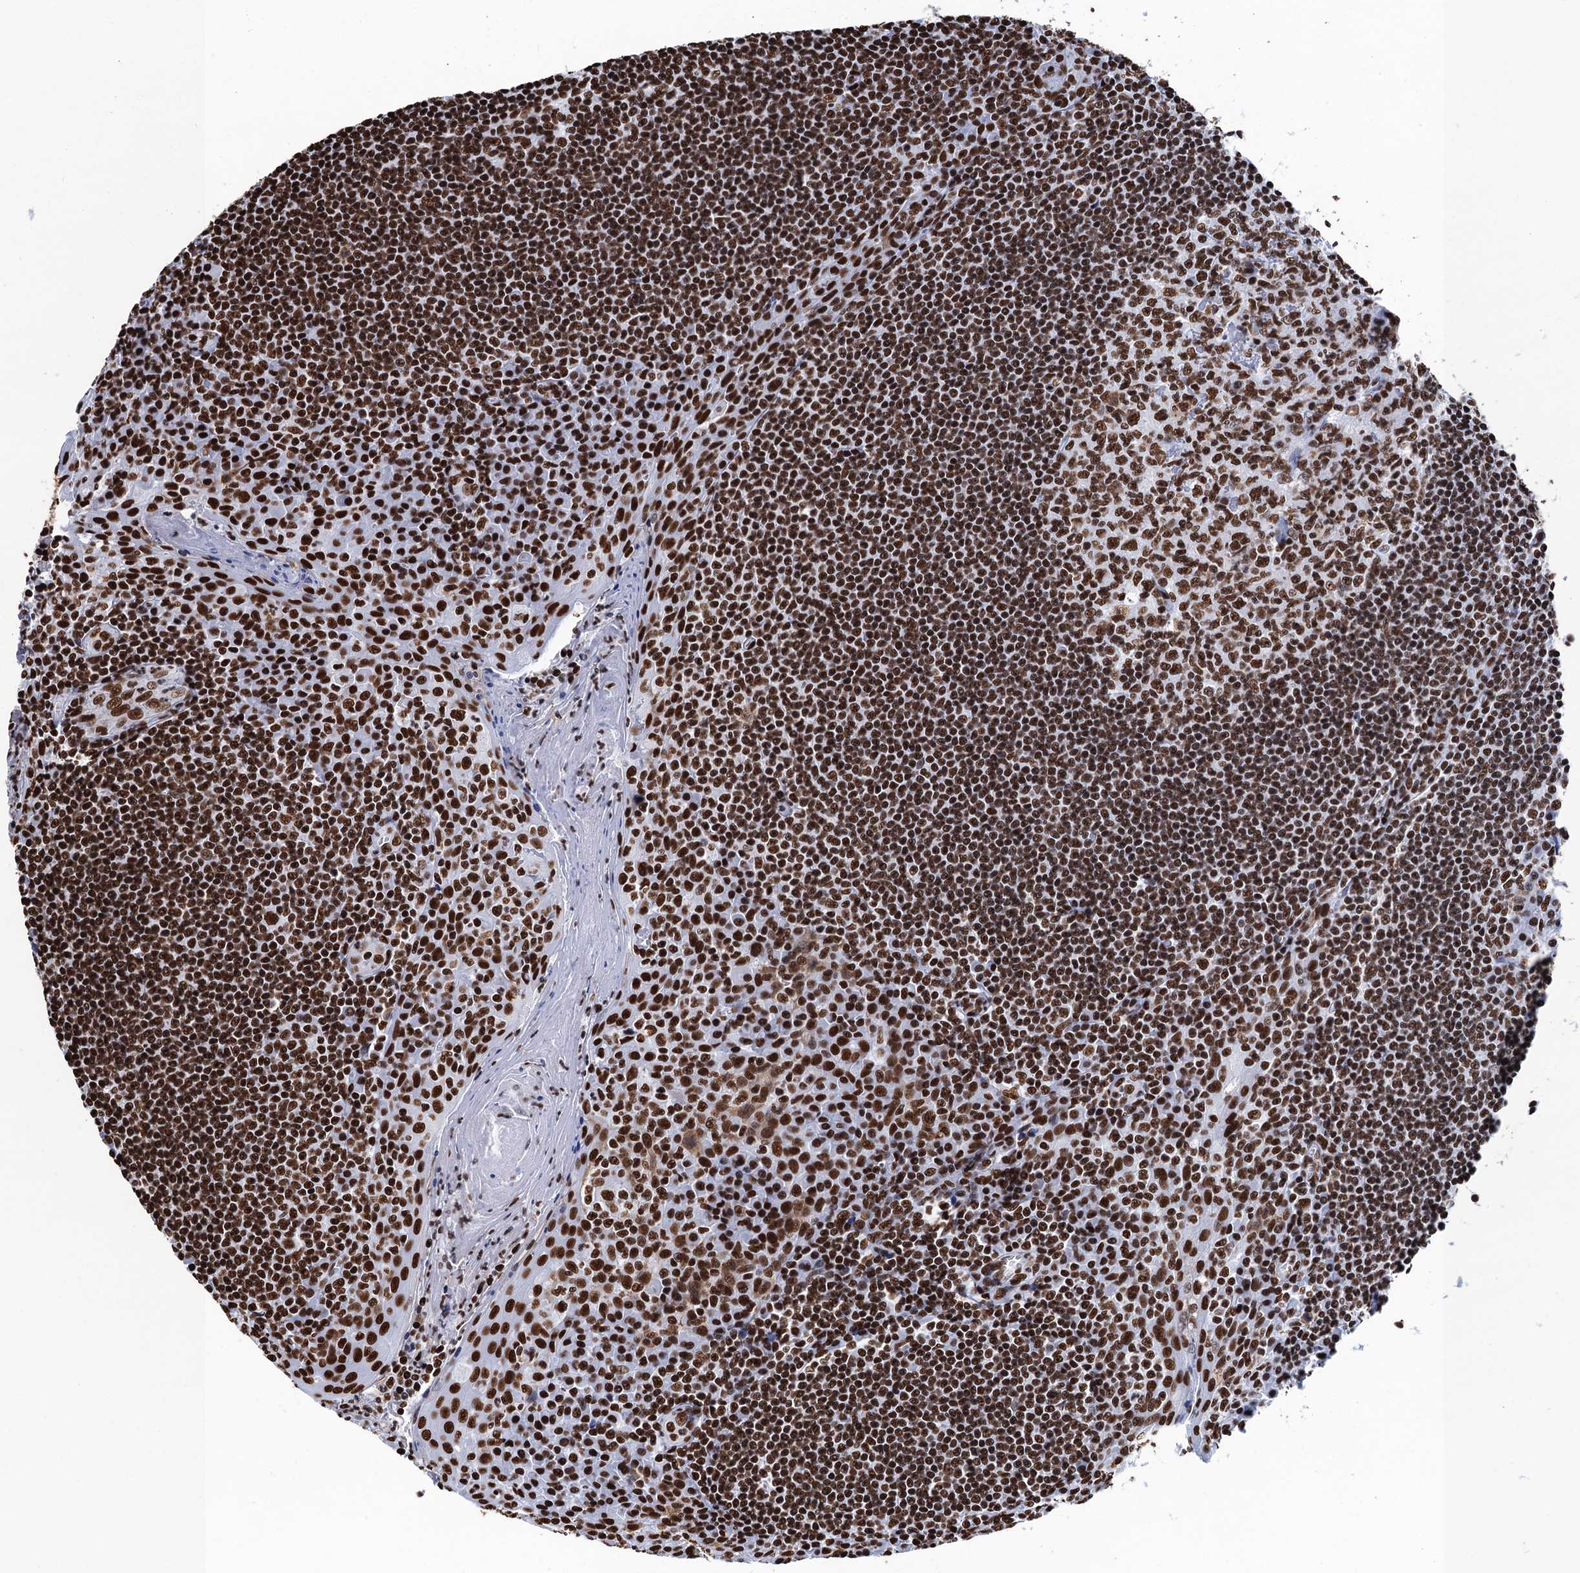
{"staining": {"intensity": "strong", "quantity": ">75%", "location": "nuclear"}, "tissue": "tonsil", "cell_type": "Germinal center cells", "image_type": "normal", "snomed": [{"axis": "morphology", "description": "Normal tissue, NOS"}, {"axis": "topography", "description": "Tonsil"}], "caption": "Protein analysis of normal tonsil reveals strong nuclear expression in about >75% of germinal center cells.", "gene": "UBA2", "patient": {"sex": "male", "age": 27}}